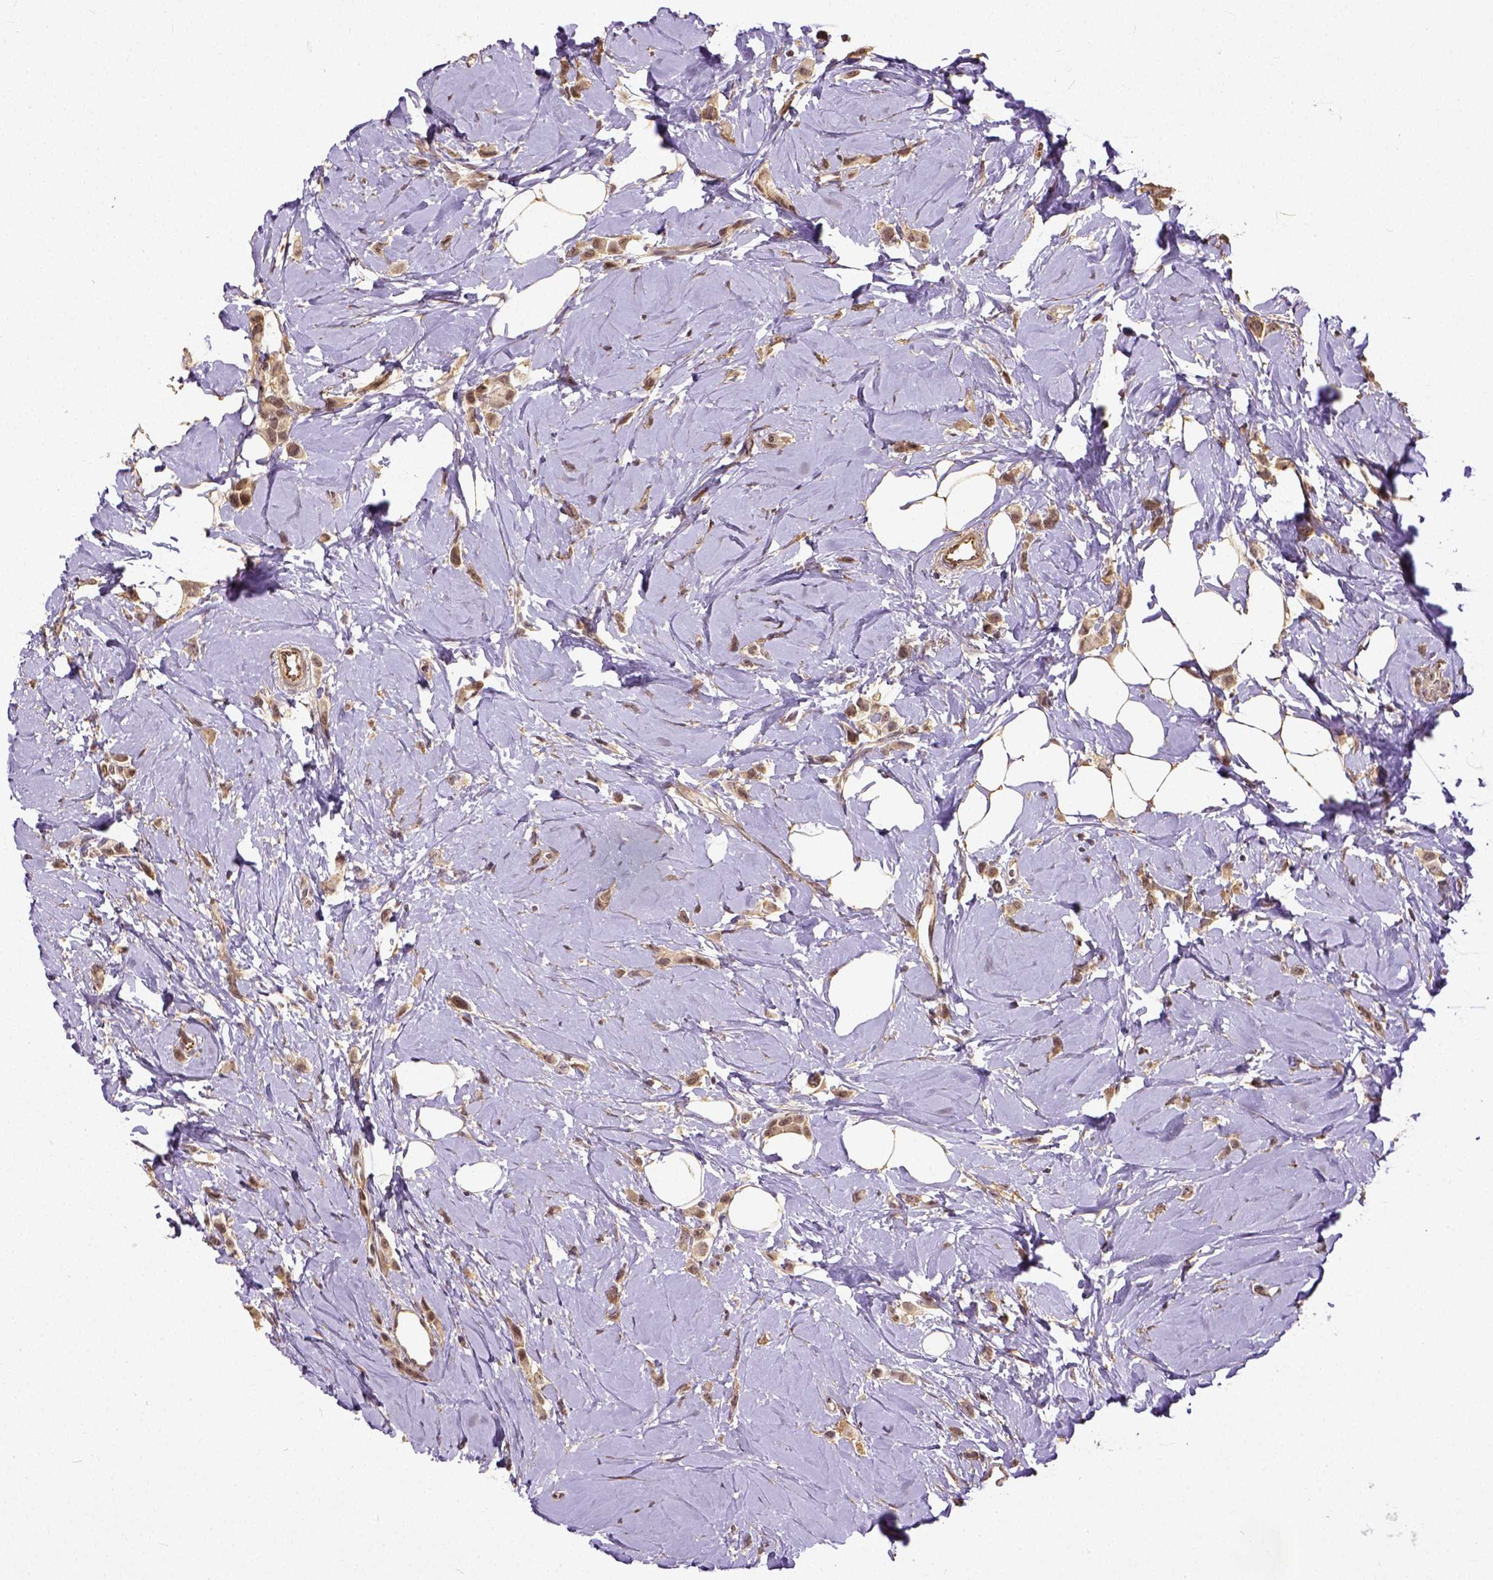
{"staining": {"intensity": "moderate", "quantity": ">75%", "location": "cytoplasmic/membranous"}, "tissue": "breast cancer", "cell_type": "Tumor cells", "image_type": "cancer", "snomed": [{"axis": "morphology", "description": "Lobular carcinoma"}, {"axis": "topography", "description": "Breast"}], "caption": "Immunohistochemical staining of human breast cancer displays moderate cytoplasmic/membranous protein positivity in approximately >75% of tumor cells. The staining is performed using DAB (3,3'-diaminobenzidine) brown chromogen to label protein expression. The nuclei are counter-stained blue using hematoxylin.", "gene": "DICER1", "patient": {"sex": "female", "age": 66}}